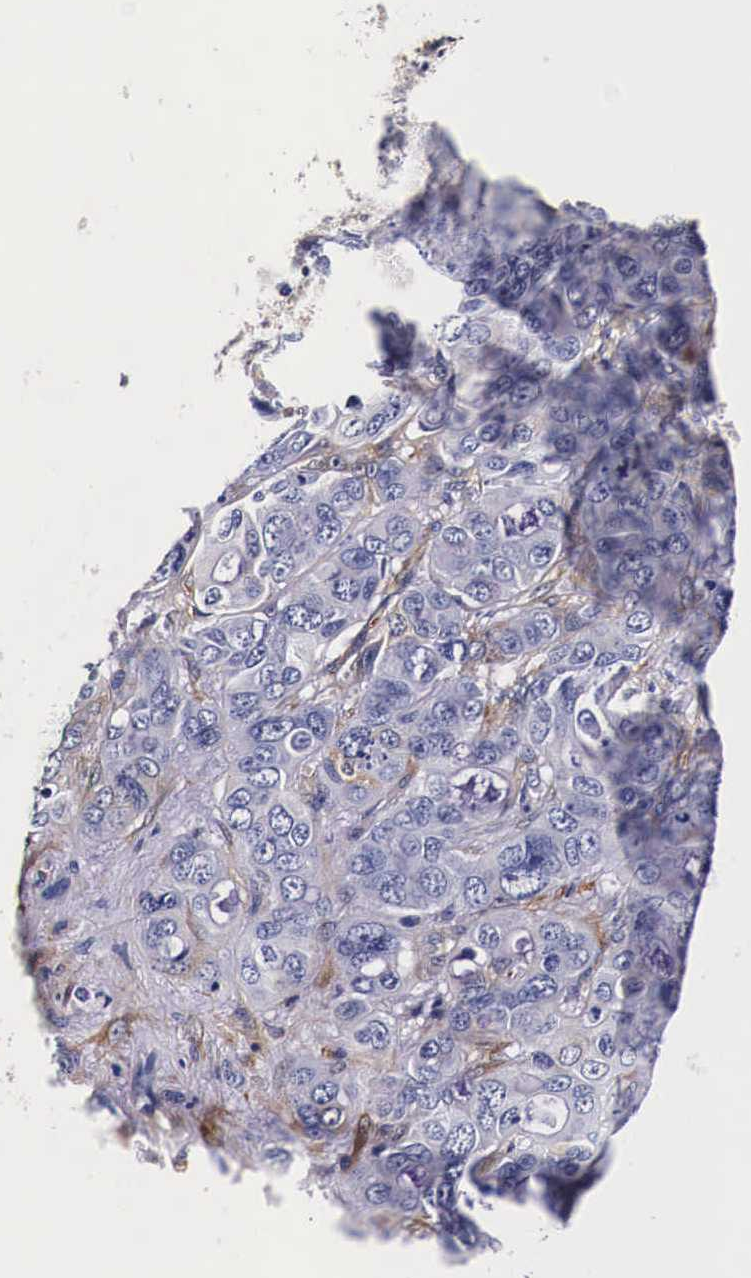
{"staining": {"intensity": "negative", "quantity": "none", "location": "none"}, "tissue": "liver cancer", "cell_type": "Tumor cells", "image_type": "cancer", "snomed": [{"axis": "morphology", "description": "Cholangiocarcinoma"}, {"axis": "topography", "description": "Liver"}], "caption": "DAB immunohistochemical staining of human liver cancer (cholangiocarcinoma) shows no significant expression in tumor cells. The staining was performed using DAB to visualize the protein expression in brown, while the nuclei were stained in blue with hematoxylin (Magnification: 20x).", "gene": "HSPB1", "patient": {"sex": "female", "age": 79}}